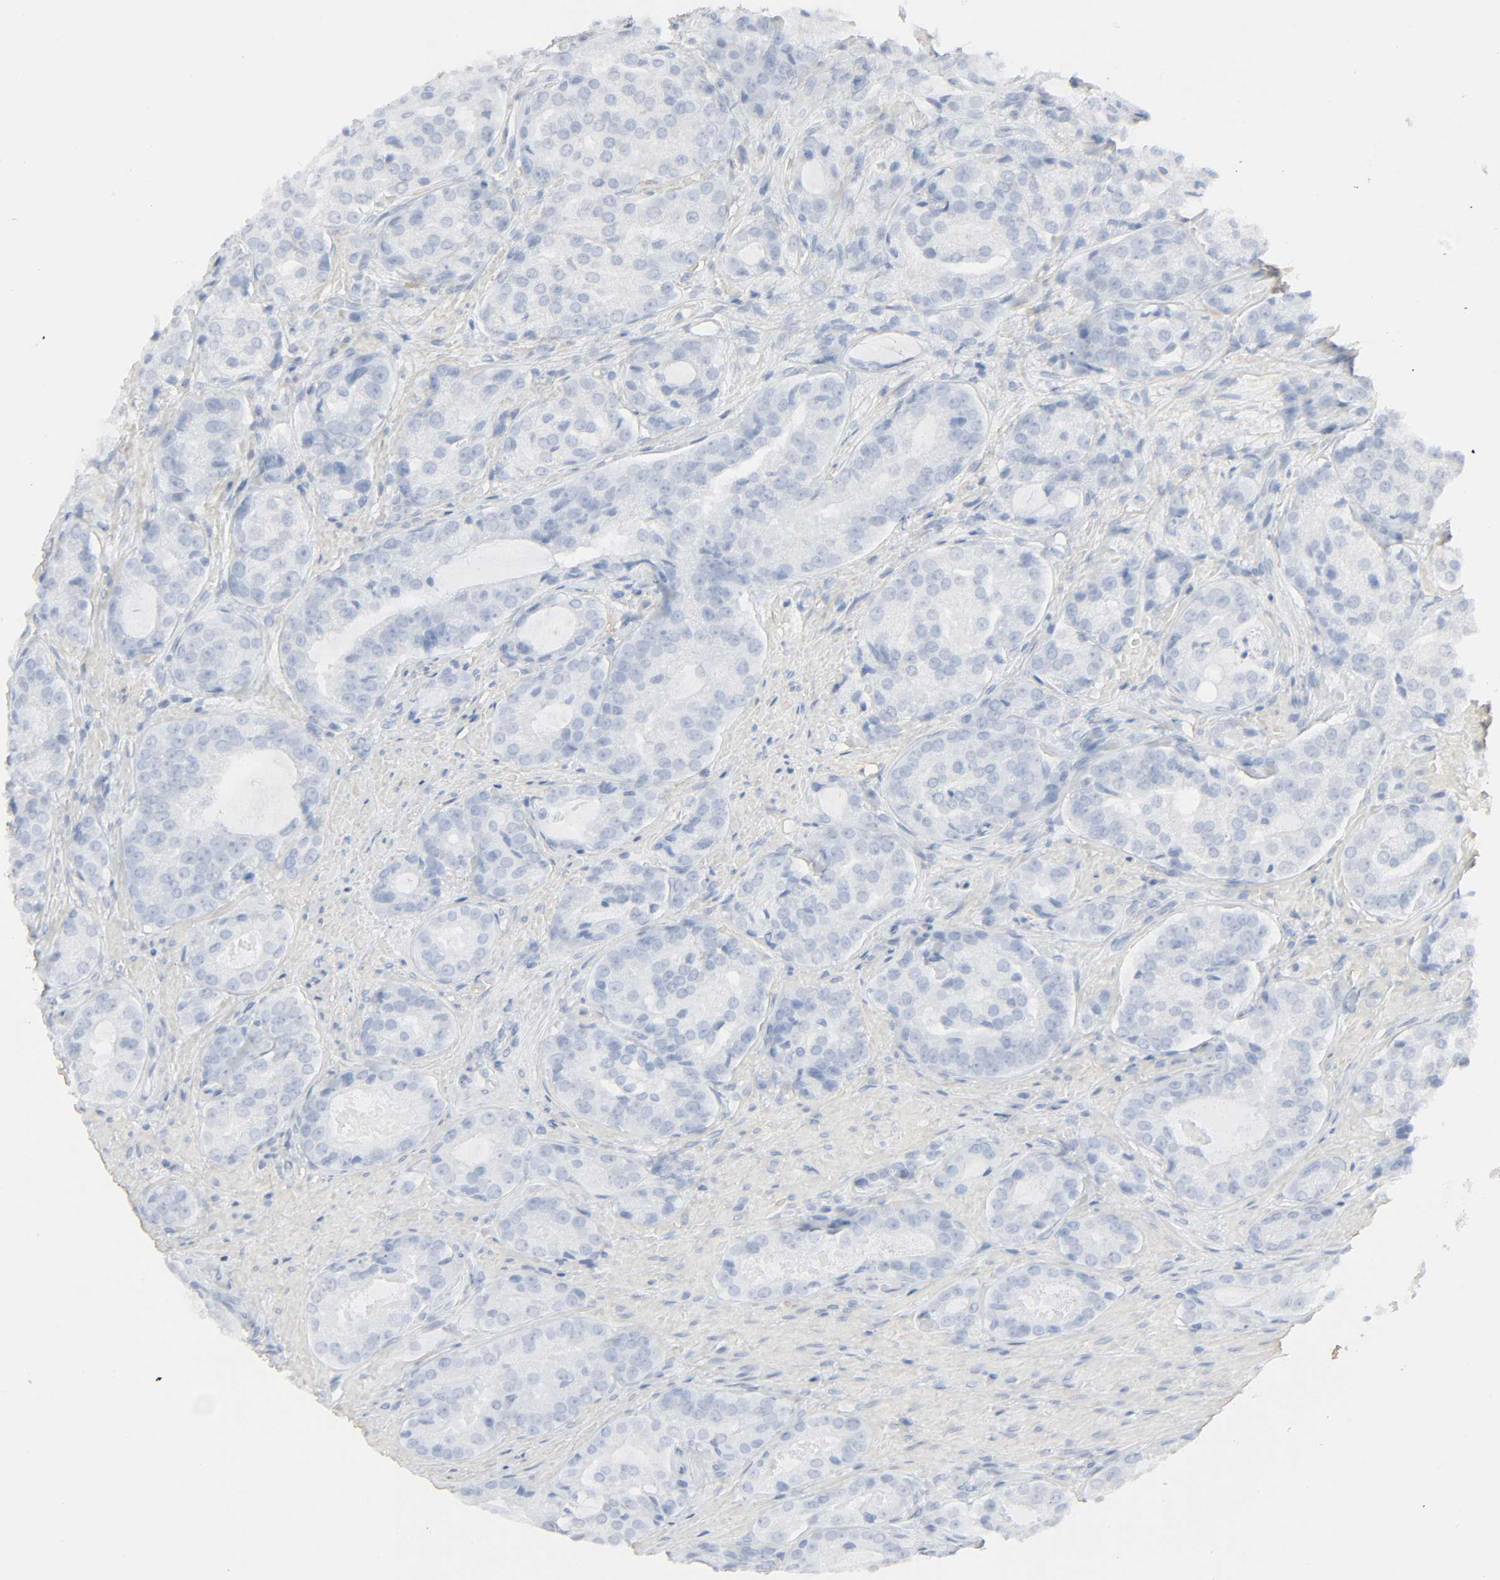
{"staining": {"intensity": "weak", "quantity": "<25%", "location": "nuclear"}, "tissue": "prostate cancer", "cell_type": "Tumor cells", "image_type": "cancer", "snomed": [{"axis": "morphology", "description": "Adenocarcinoma, High grade"}, {"axis": "topography", "description": "Prostate"}], "caption": "This is an IHC photomicrograph of human high-grade adenocarcinoma (prostate). There is no positivity in tumor cells.", "gene": "ZBTB16", "patient": {"sex": "male", "age": 72}}